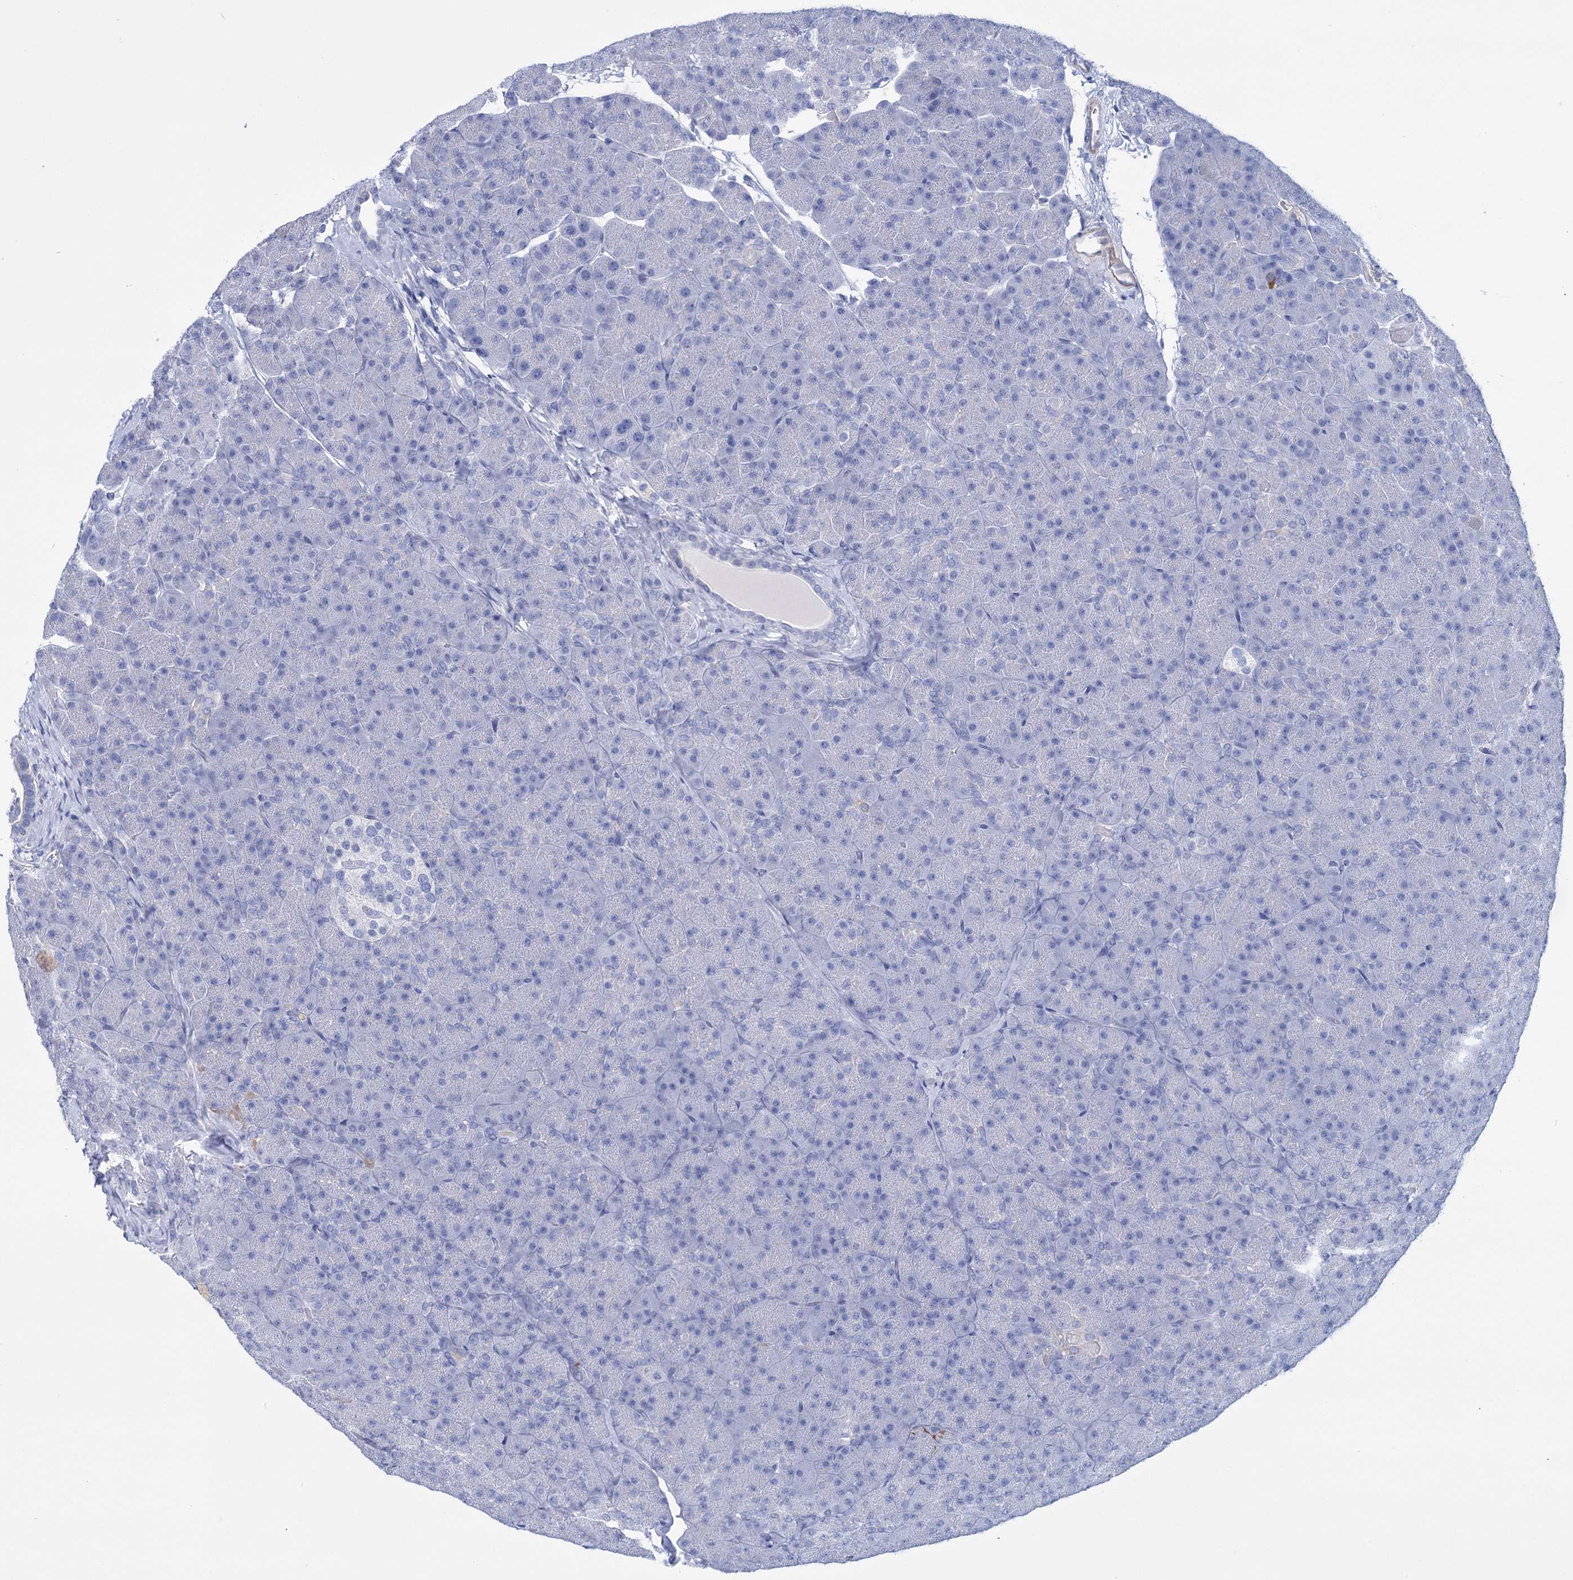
{"staining": {"intensity": "negative", "quantity": "none", "location": "none"}, "tissue": "pancreas", "cell_type": "Exocrine glandular cells", "image_type": "normal", "snomed": [{"axis": "morphology", "description": "Normal tissue, NOS"}, {"axis": "topography", "description": "Pancreas"}], "caption": "A high-resolution histopathology image shows immunohistochemistry (IHC) staining of unremarkable pancreas, which shows no significant staining in exocrine glandular cells.", "gene": "FBXW12", "patient": {"sex": "male", "age": 36}}